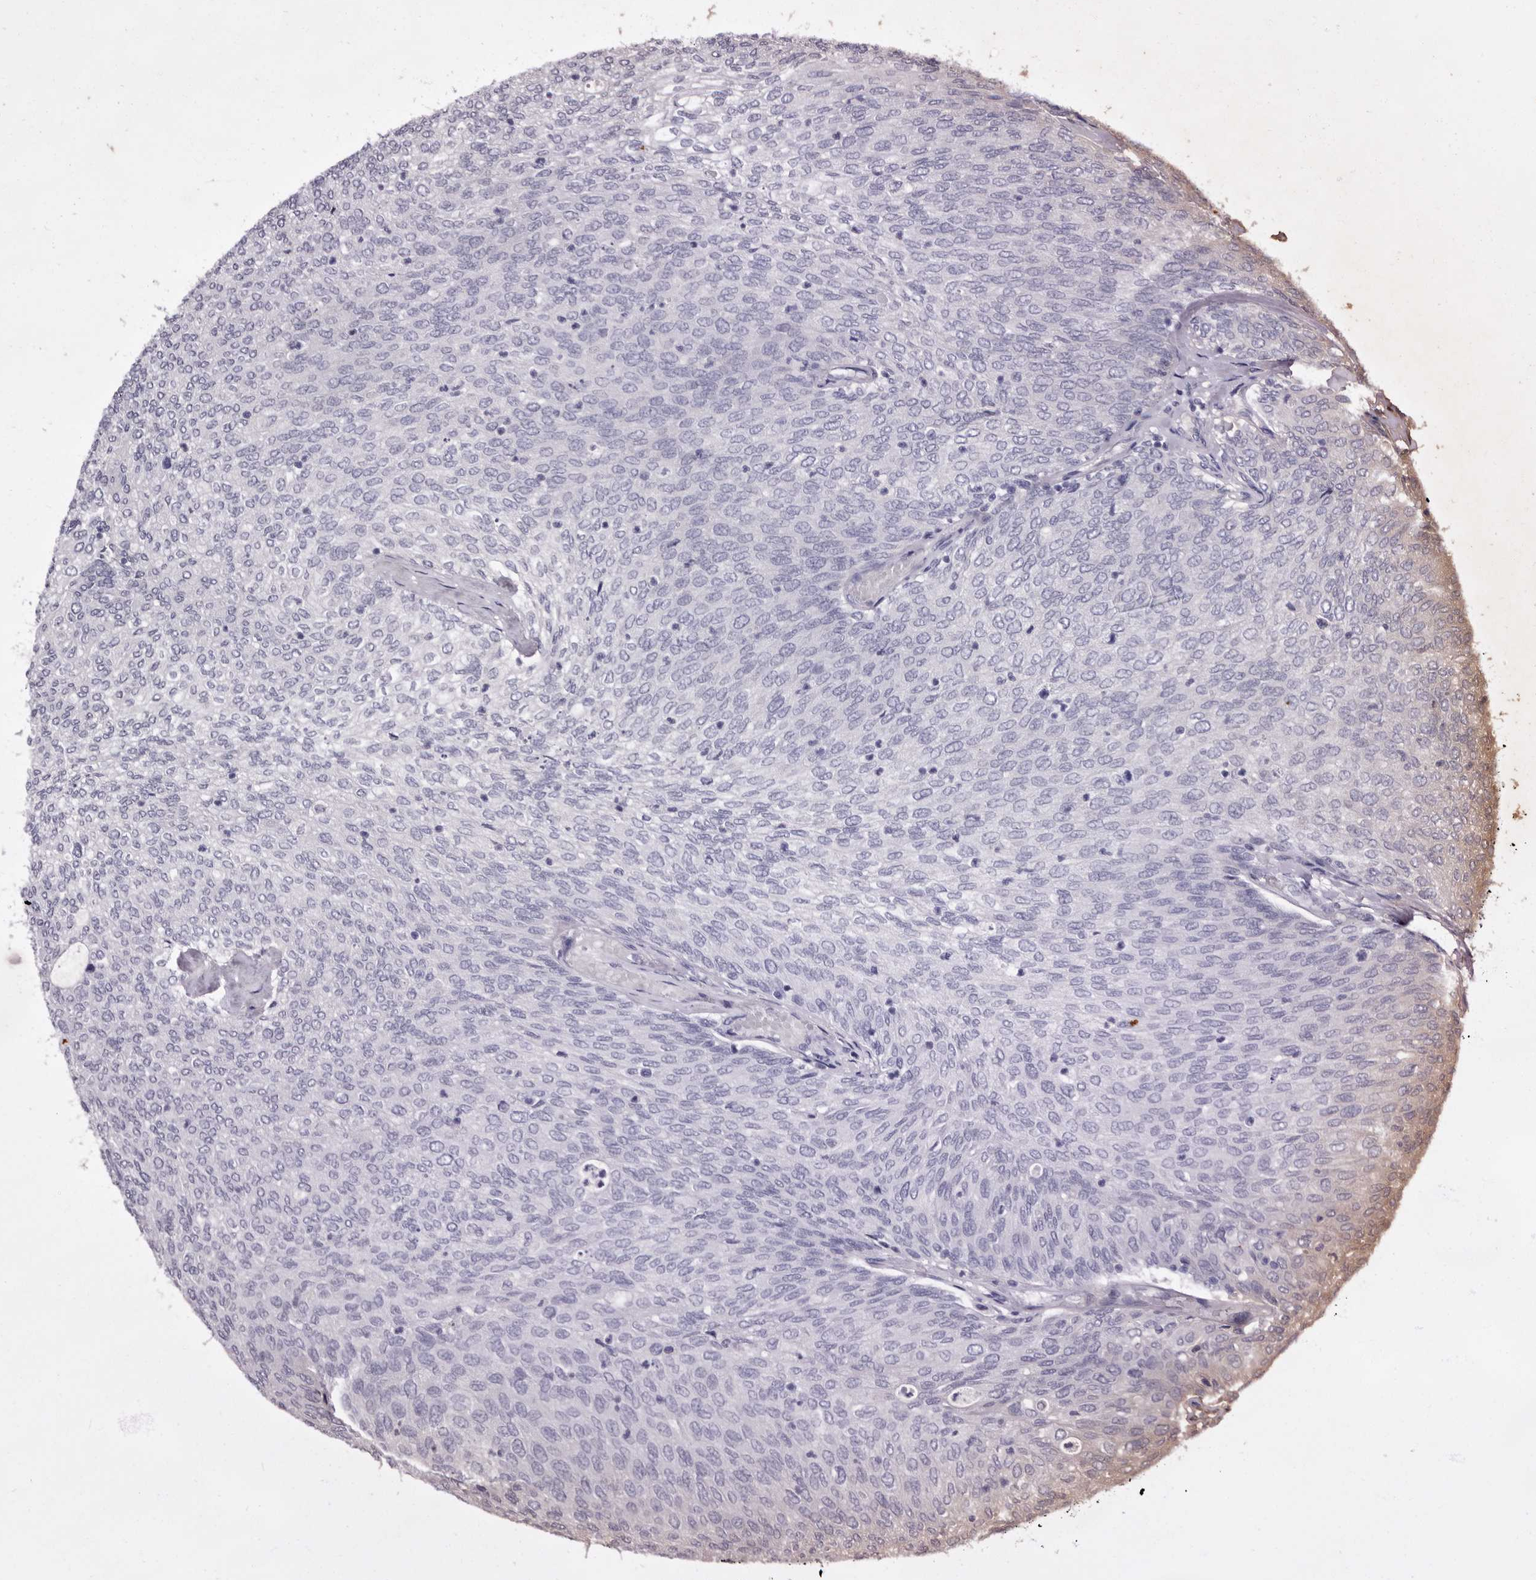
{"staining": {"intensity": "negative", "quantity": "none", "location": "none"}, "tissue": "urothelial cancer", "cell_type": "Tumor cells", "image_type": "cancer", "snomed": [{"axis": "morphology", "description": "Urothelial carcinoma, Low grade"}, {"axis": "topography", "description": "Urinary bladder"}], "caption": "An IHC micrograph of low-grade urothelial carcinoma is shown. There is no staining in tumor cells of low-grade urothelial carcinoma.", "gene": "LANCL2", "patient": {"sex": "female", "age": 79}}